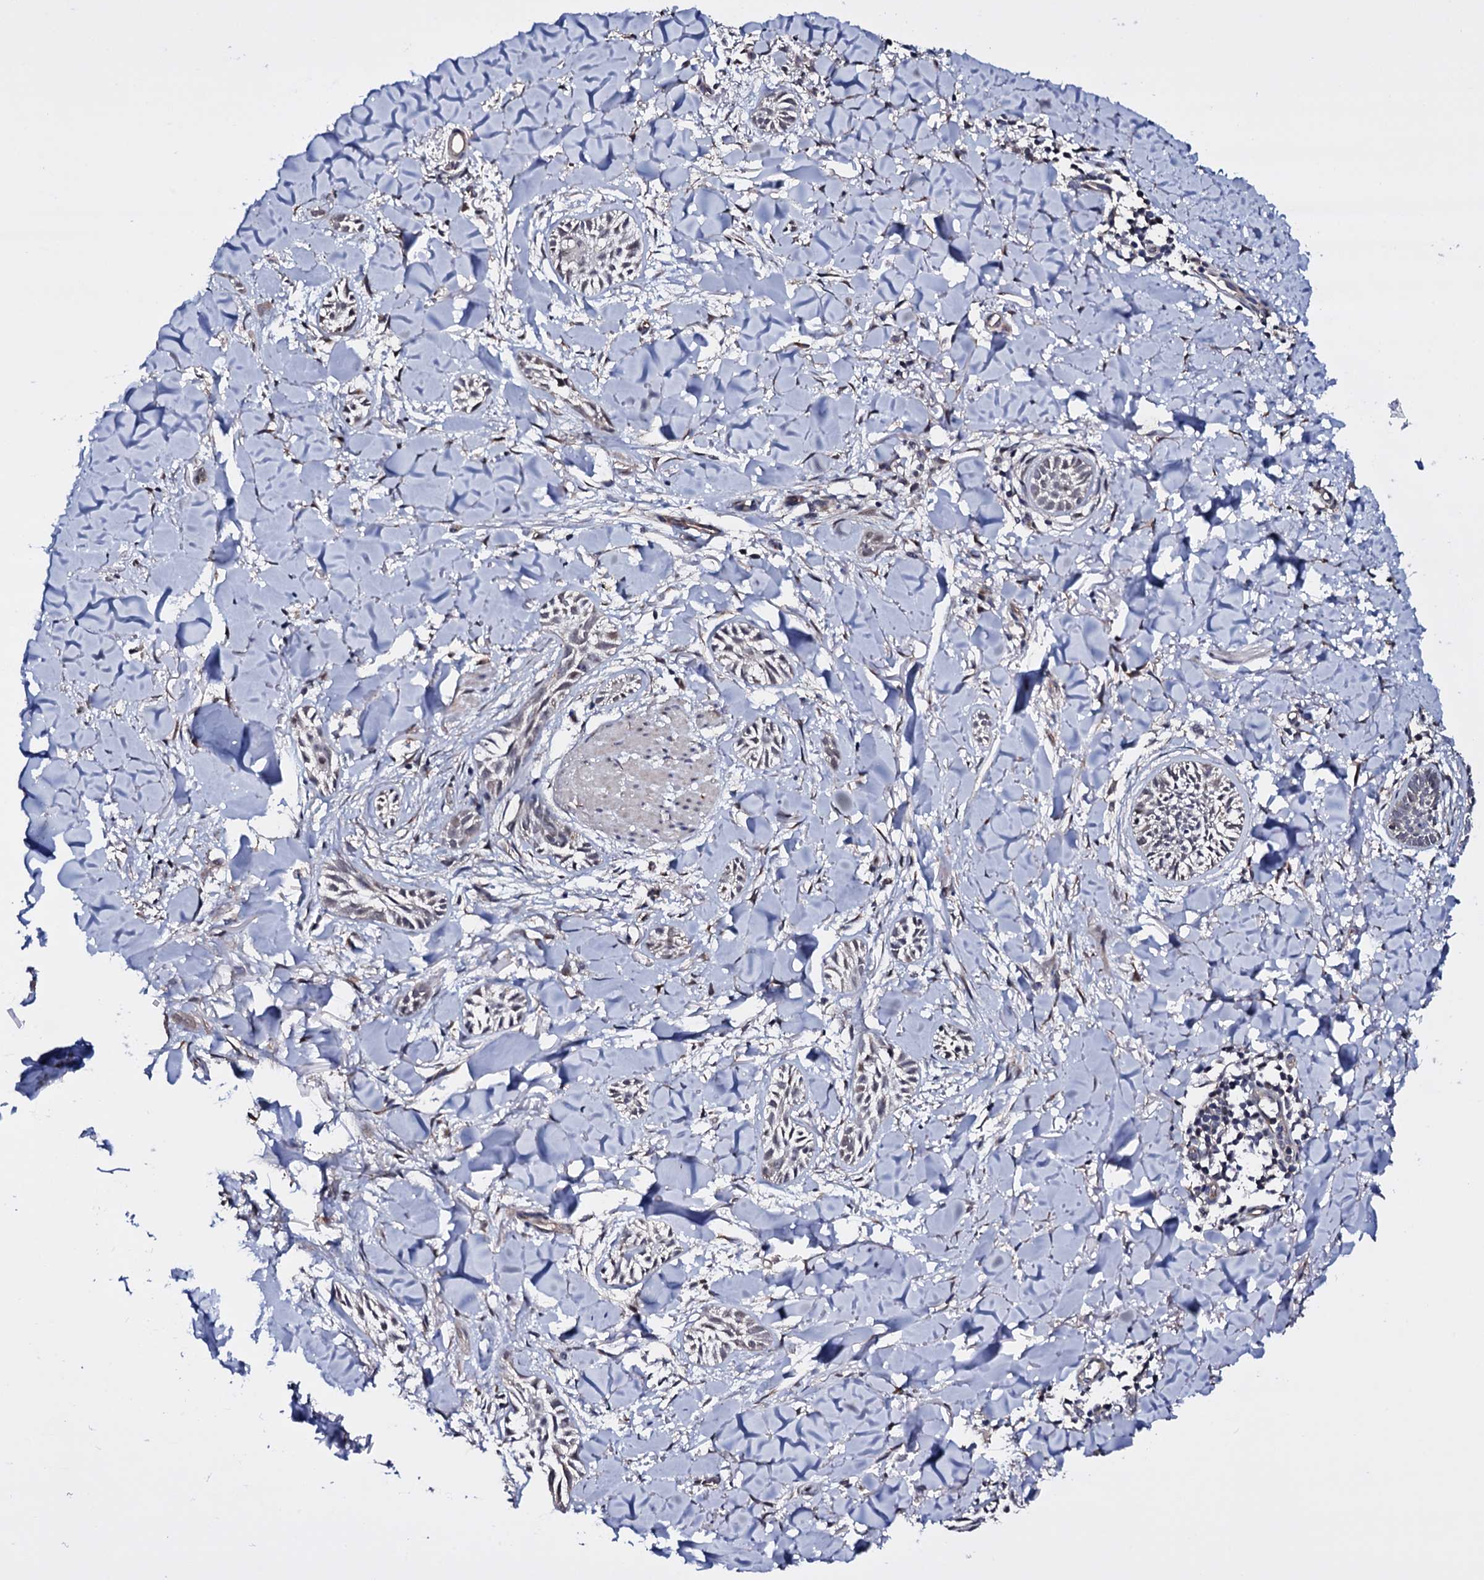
{"staining": {"intensity": "negative", "quantity": "none", "location": "none"}, "tissue": "skin cancer", "cell_type": "Tumor cells", "image_type": "cancer", "snomed": [{"axis": "morphology", "description": "Basal cell carcinoma"}, {"axis": "topography", "description": "Skin"}], "caption": "Immunohistochemical staining of human basal cell carcinoma (skin) demonstrates no significant positivity in tumor cells.", "gene": "GAREM1", "patient": {"sex": "female", "age": 59}}